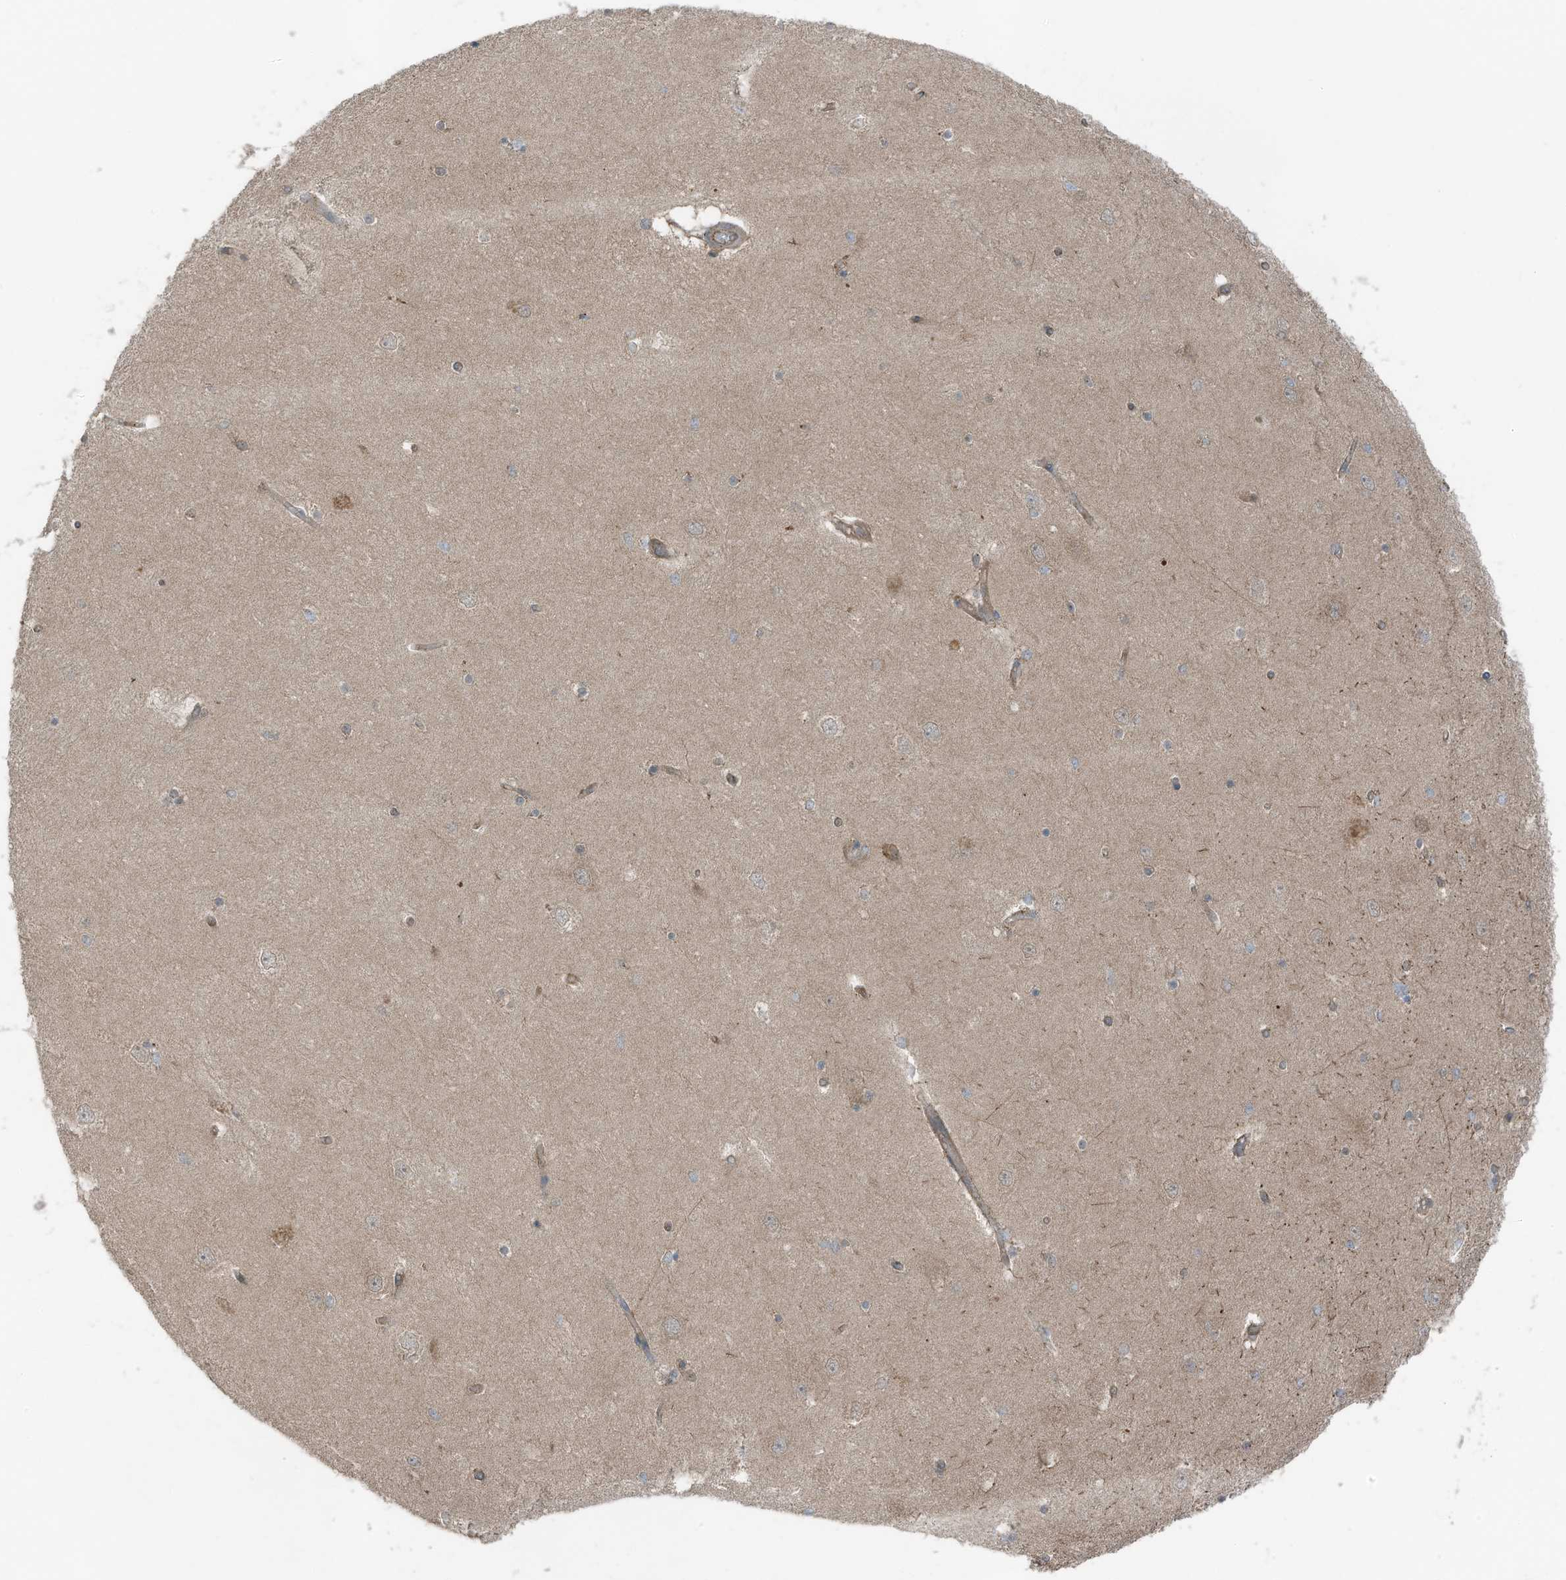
{"staining": {"intensity": "weak", "quantity": "<25%", "location": "cytoplasmic/membranous"}, "tissue": "hippocampus", "cell_type": "Glial cells", "image_type": "normal", "snomed": [{"axis": "morphology", "description": "Normal tissue, NOS"}, {"axis": "topography", "description": "Hippocampus"}], "caption": "The photomicrograph demonstrates no staining of glial cells in normal hippocampus. The staining was performed using DAB (3,3'-diaminobenzidine) to visualize the protein expression in brown, while the nuclei were stained in blue with hematoxylin (Magnification: 20x).", "gene": "TXNDC9", "patient": {"sex": "female", "age": 54}}